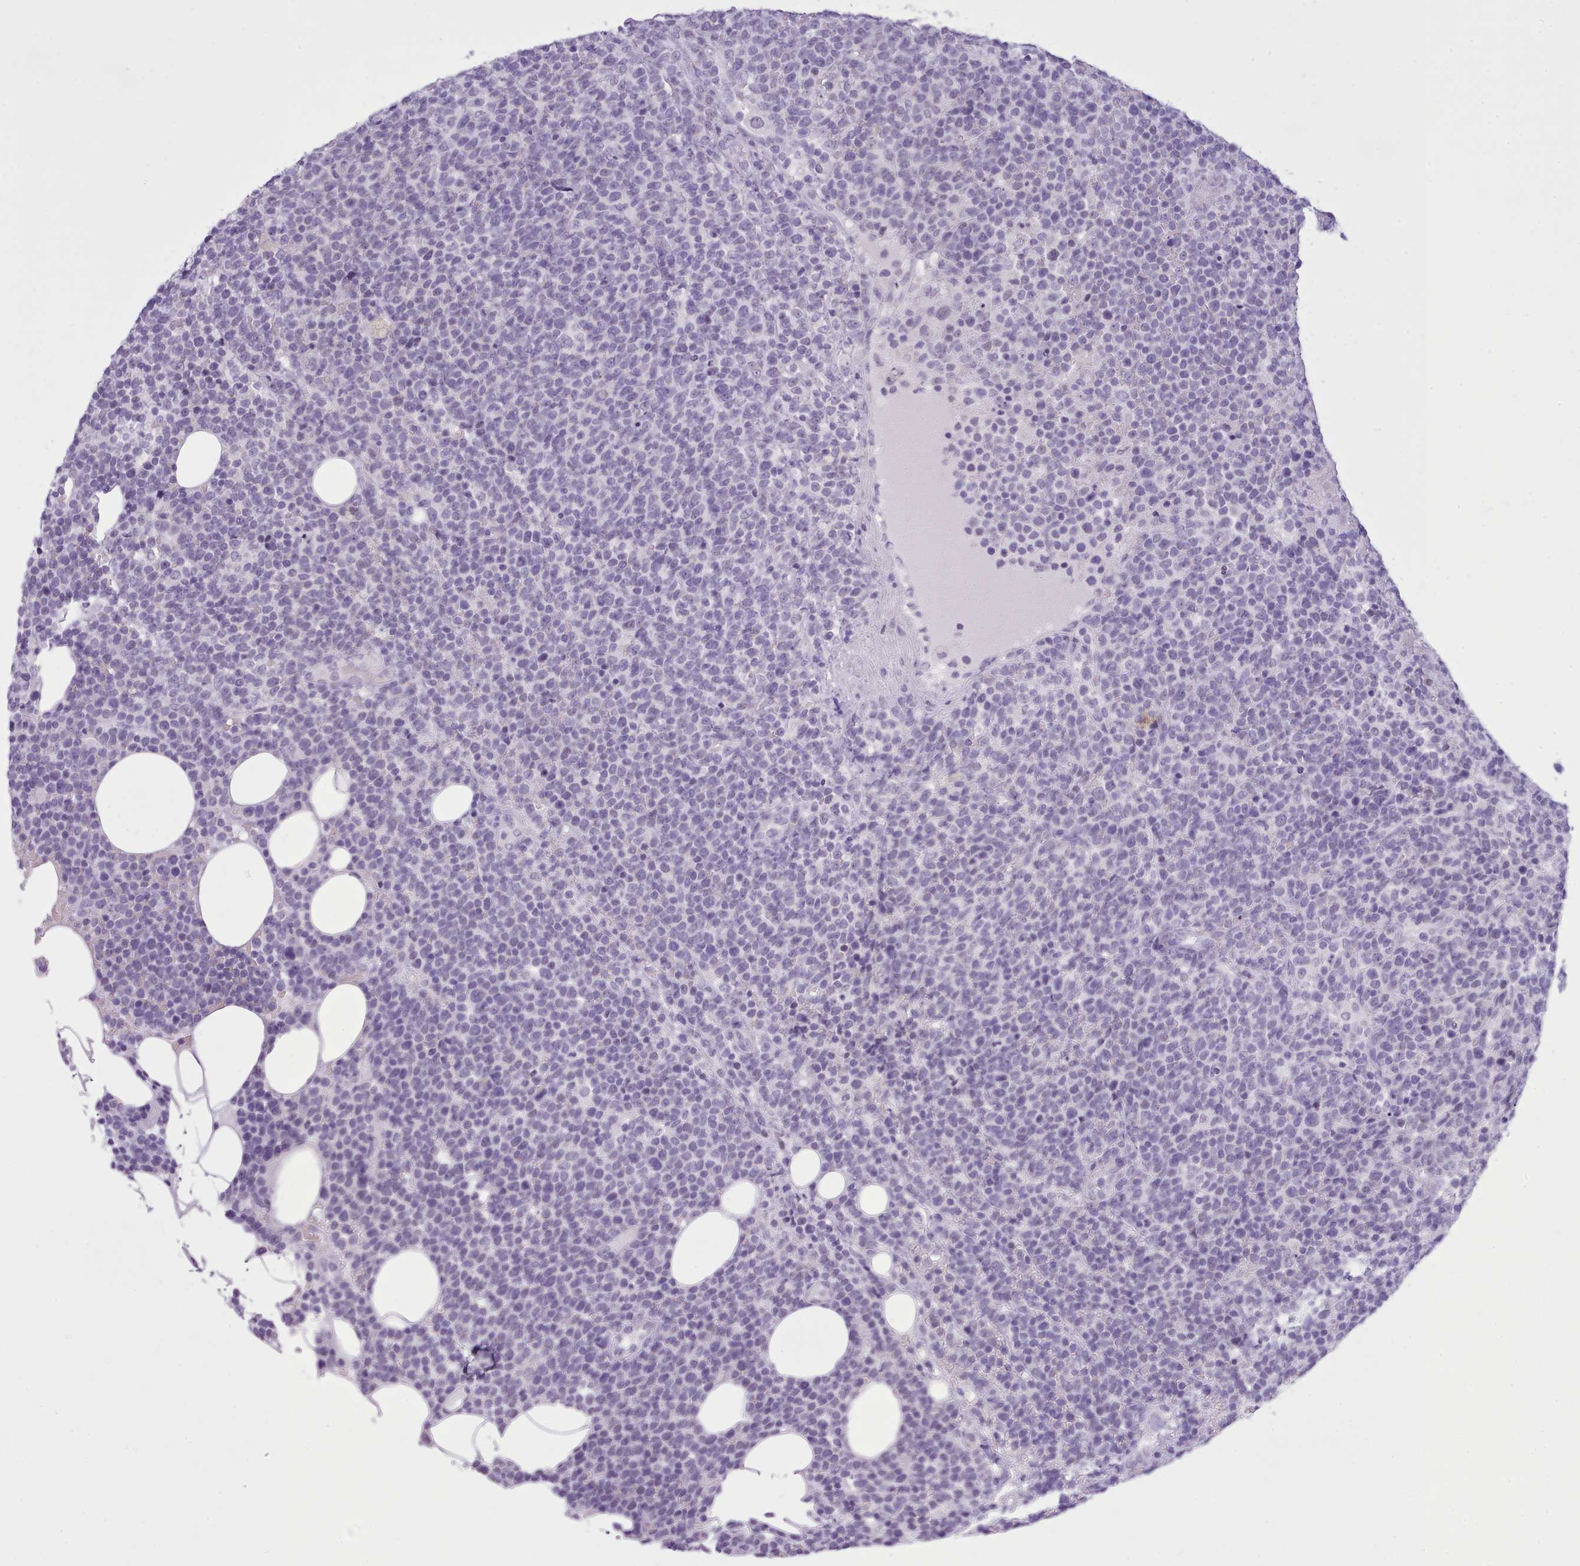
{"staining": {"intensity": "negative", "quantity": "none", "location": "none"}, "tissue": "lymphoma", "cell_type": "Tumor cells", "image_type": "cancer", "snomed": [{"axis": "morphology", "description": "Malignant lymphoma, non-Hodgkin's type, High grade"}, {"axis": "topography", "description": "Lymph node"}], "caption": "Protein analysis of high-grade malignant lymphoma, non-Hodgkin's type reveals no significant staining in tumor cells.", "gene": "FBXO48", "patient": {"sex": "male", "age": 61}}